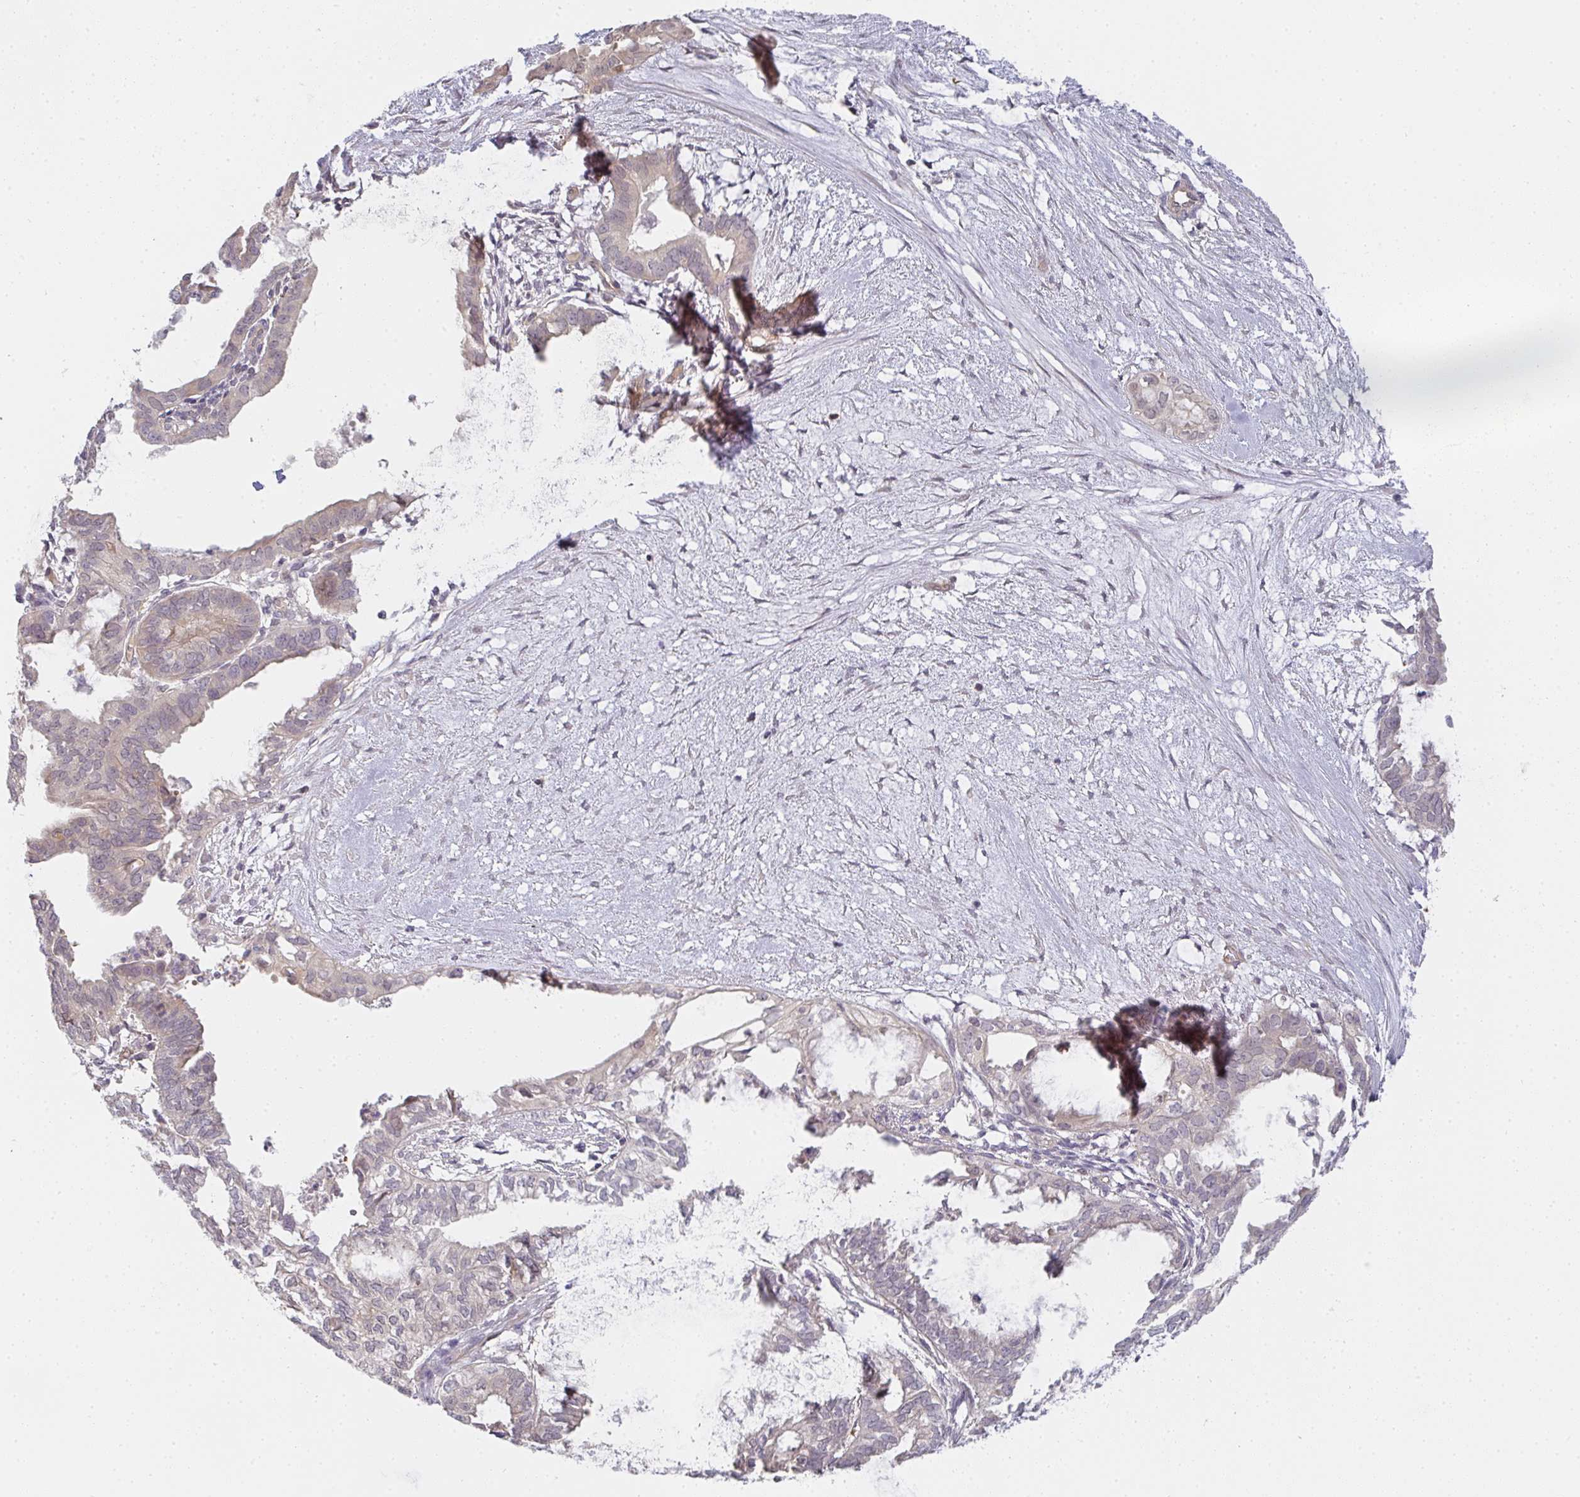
{"staining": {"intensity": "weak", "quantity": "<25%", "location": "cytoplasmic/membranous"}, "tissue": "ovarian cancer", "cell_type": "Tumor cells", "image_type": "cancer", "snomed": [{"axis": "morphology", "description": "Carcinoma, endometroid"}, {"axis": "topography", "description": "Ovary"}], "caption": "Immunohistochemical staining of human ovarian cancer (endometroid carcinoma) reveals no significant positivity in tumor cells.", "gene": "GSDMB", "patient": {"sex": "female", "age": 64}}